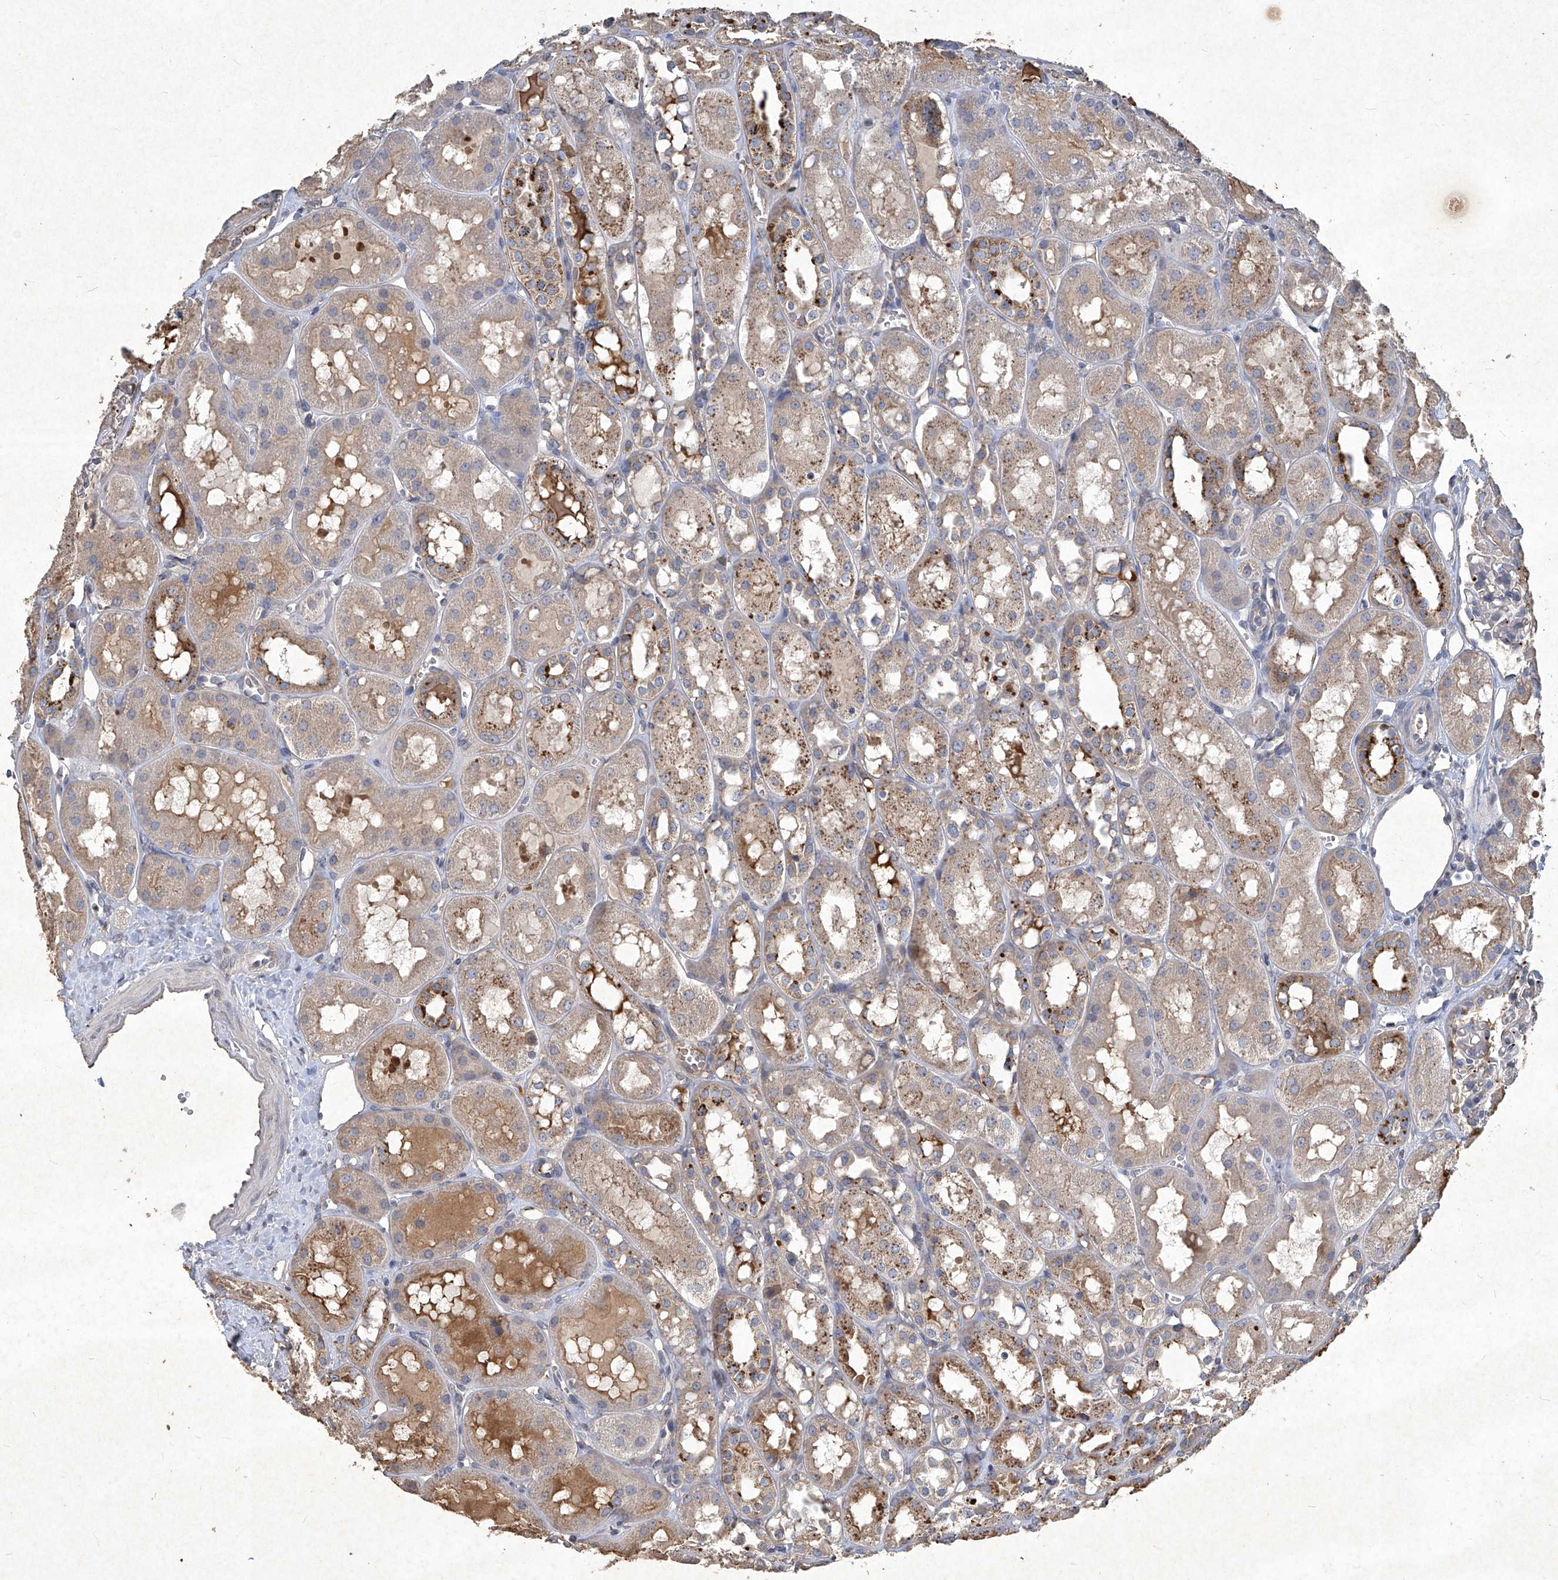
{"staining": {"intensity": "moderate", "quantity": "<25%", "location": "cytoplasmic/membranous"}, "tissue": "kidney", "cell_type": "Cells in glomeruli", "image_type": "normal", "snomed": [{"axis": "morphology", "description": "Normal tissue, NOS"}, {"axis": "topography", "description": "Kidney"}], "caption": "Protein expression analysis of benign human kidney reveals moderate cytoplasmic/membranous staining in about <25% of cells in glomeruli. (Brightfield microscopy of DAB IHC at high magnification).", "gene": "MED16", "patient": {"sex": "male", "age": 16}}